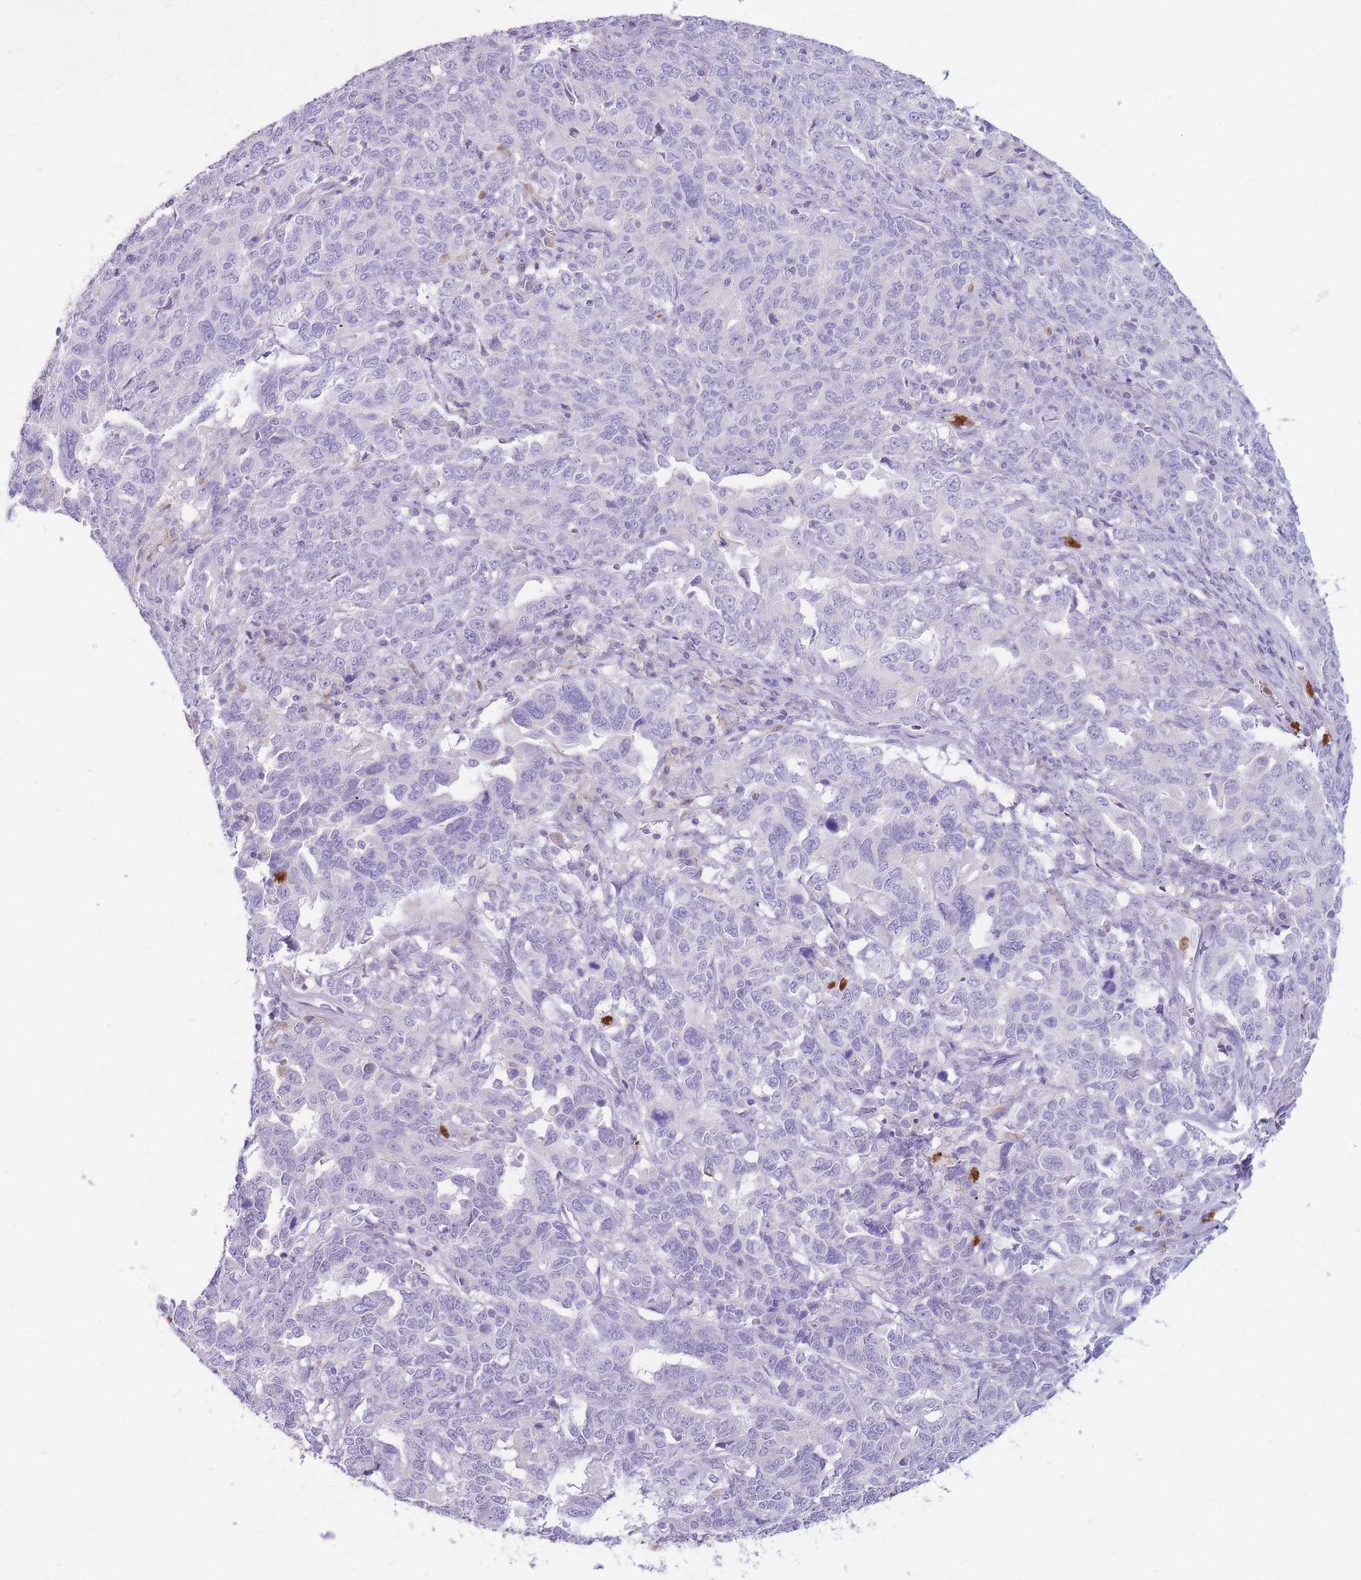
{"staining": {"intensity": "negative", "quantity": "none", "location": "none"}, "tissue": "ovarian cancer", "cell_type": "Tumor cells", "image_type": "cancer", "snomed": [{"axis": "morphology", "description": "Carcinoma, endometroid"}, {"axis": "topography", "description": "Ovary"}], "caption": "Tumor cells show no significant protein staining in endometroid carcinoma (ovarian).", "gene": "TPSAB1", "patient": {"sex": "female", "age": 62}}